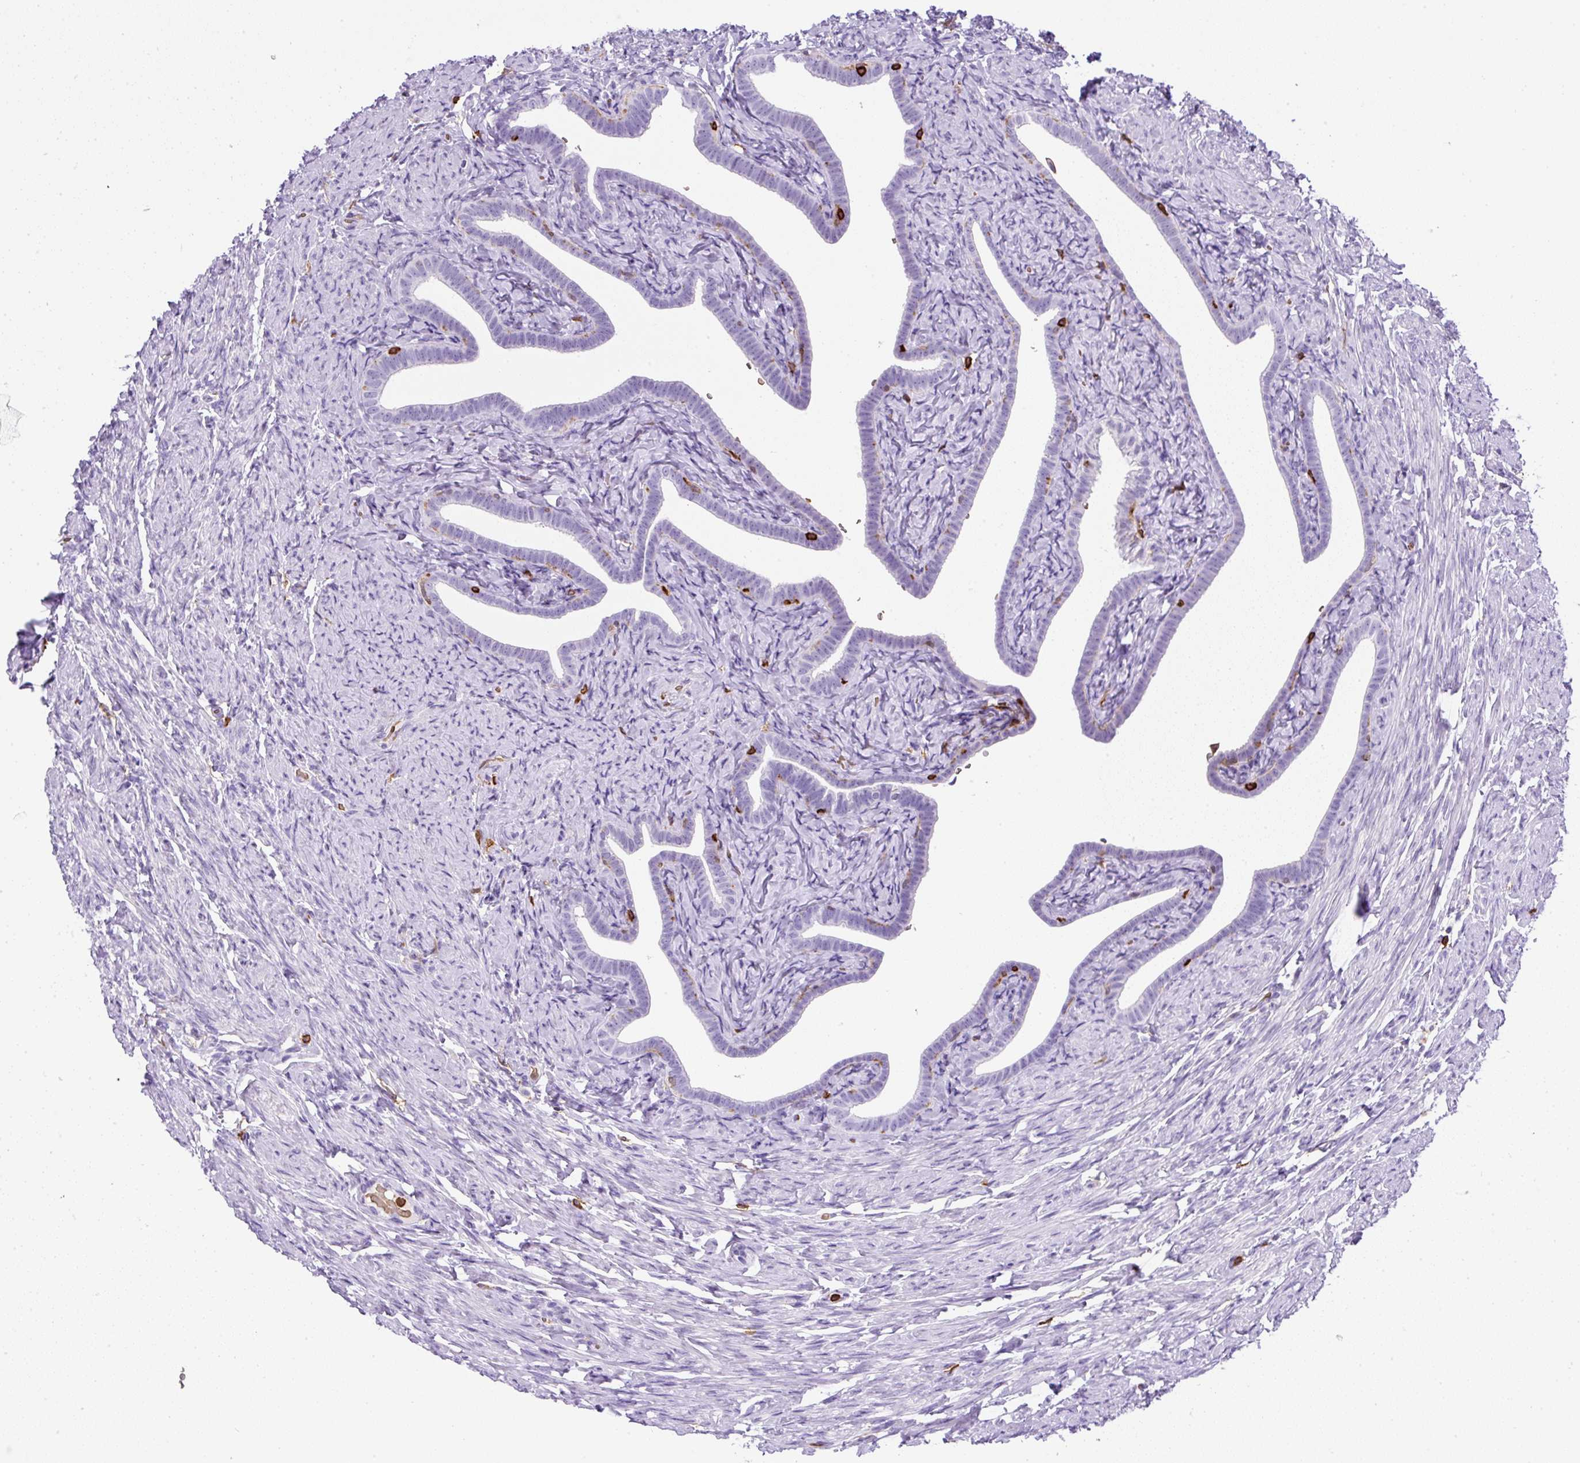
{"staining": {"intensity": "negative", "quantity": "none", "location": "none"}, "tissue": "fallopian tube", "cell_type": "Glandular cells", "image_type": "normal", "snomed": [{"axis": "morphology", "description": "Normal tissue, NOS"}, {"axis": "topography", "description": "Fallopian tube"}], "caption": "Glandular cells show no significant expression in unremarkable fallopian tube. Nuclei are stained in blue.", "gene": "FAM228B", "patient": {"sex": "female", "age": 69}}